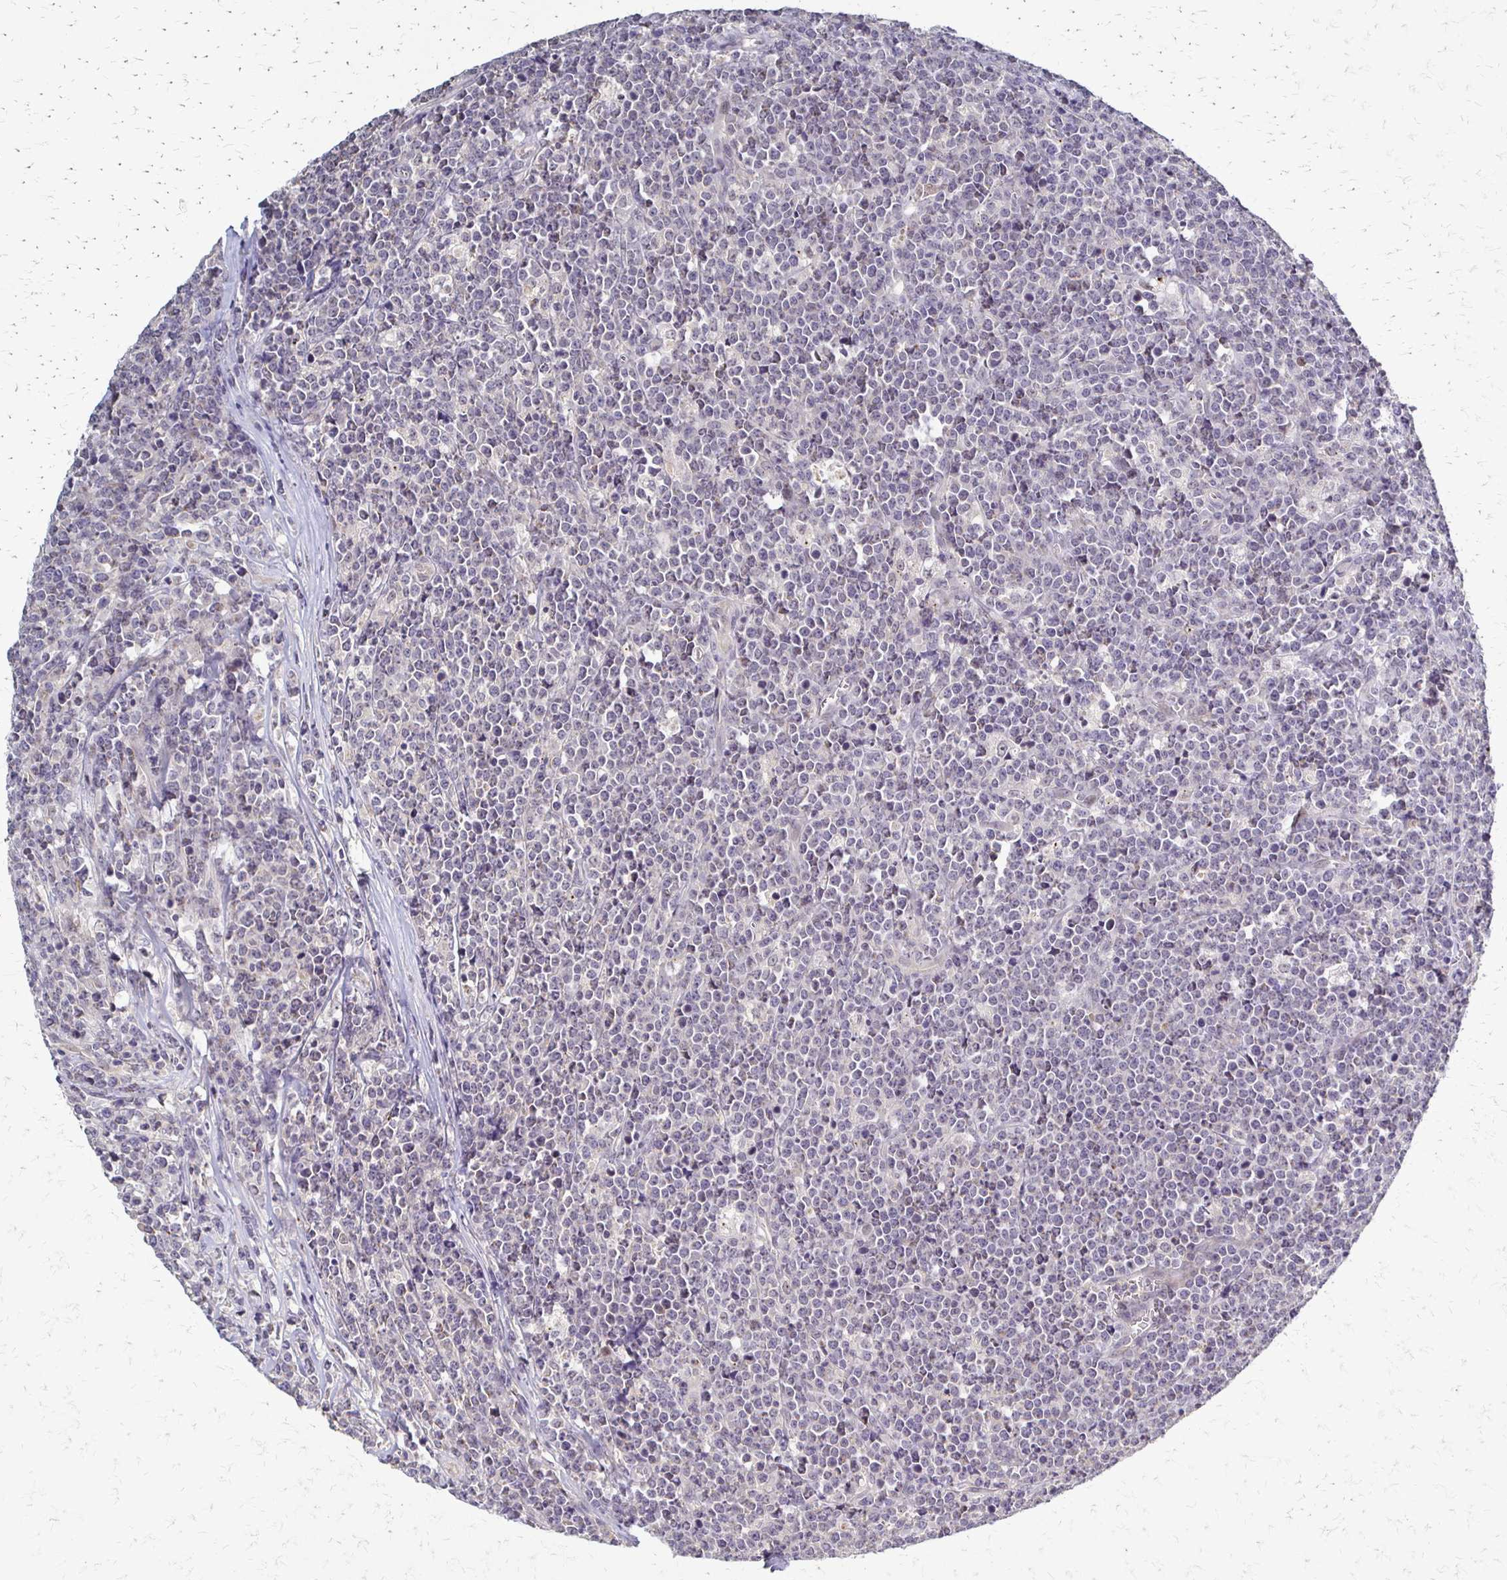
{"staining": {"intensity": "negative", "quantity": "none", "location": "none"}, "tissue": "lymphoma", "cell_type": "Tumor cells", "image_type": "cancer", "snomed": [{"axis": "morphology", "description": "Malignant lymphoma, non-Hodgkin's type, High grade"}, {"axis": "topography", "description": "Small intestine"}], "caption": "Protein analysis of lymphoma demonstrates no significant staining in tumor cells. (DAB immunohistochemistry (IHC), high magnification).", "gene": "SLC9A9", "patient": {"sex": "female", "age": 56}}